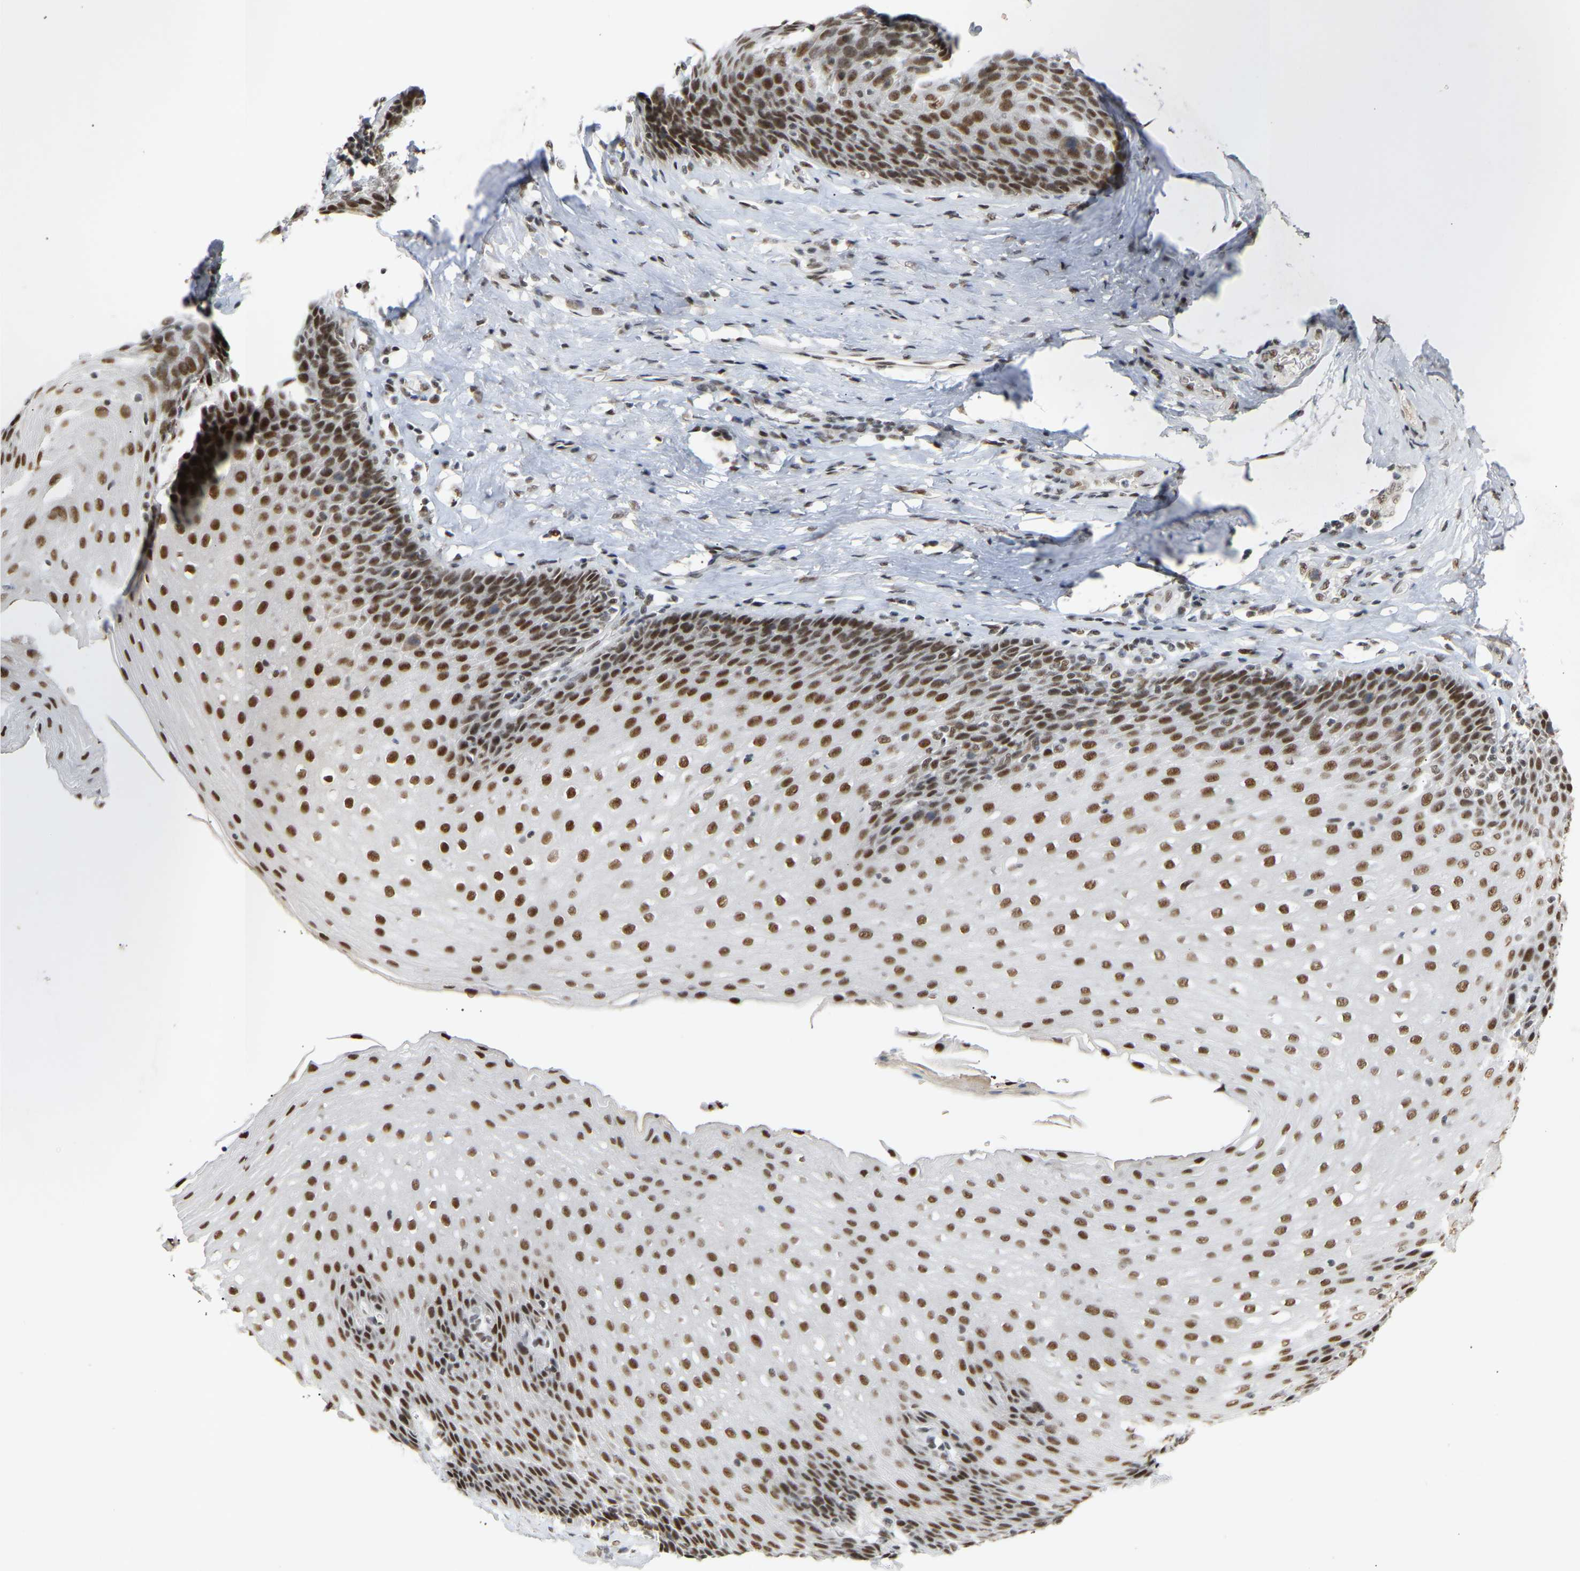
{"staining": {"intensity": "strong", "quantity": ">75%", "location": "nuclear"}, "tissue": "esophagus", "cell_type": "Squamous epithelial cells", "image_type": "normal", "snomed": [{"axis": "morphology", "description": "Normal tissue, NOS"}, {"axis": "topography", "description": "Esophagus"}], "caption": "About >75% of squamous epithelial cells in unremarkable human esophagus reveal strong nuclear protein expression as visualized by brown immunohistochemical staining.", "gene": "NELFB", "patient": {"sex": "female", "age": 61}}